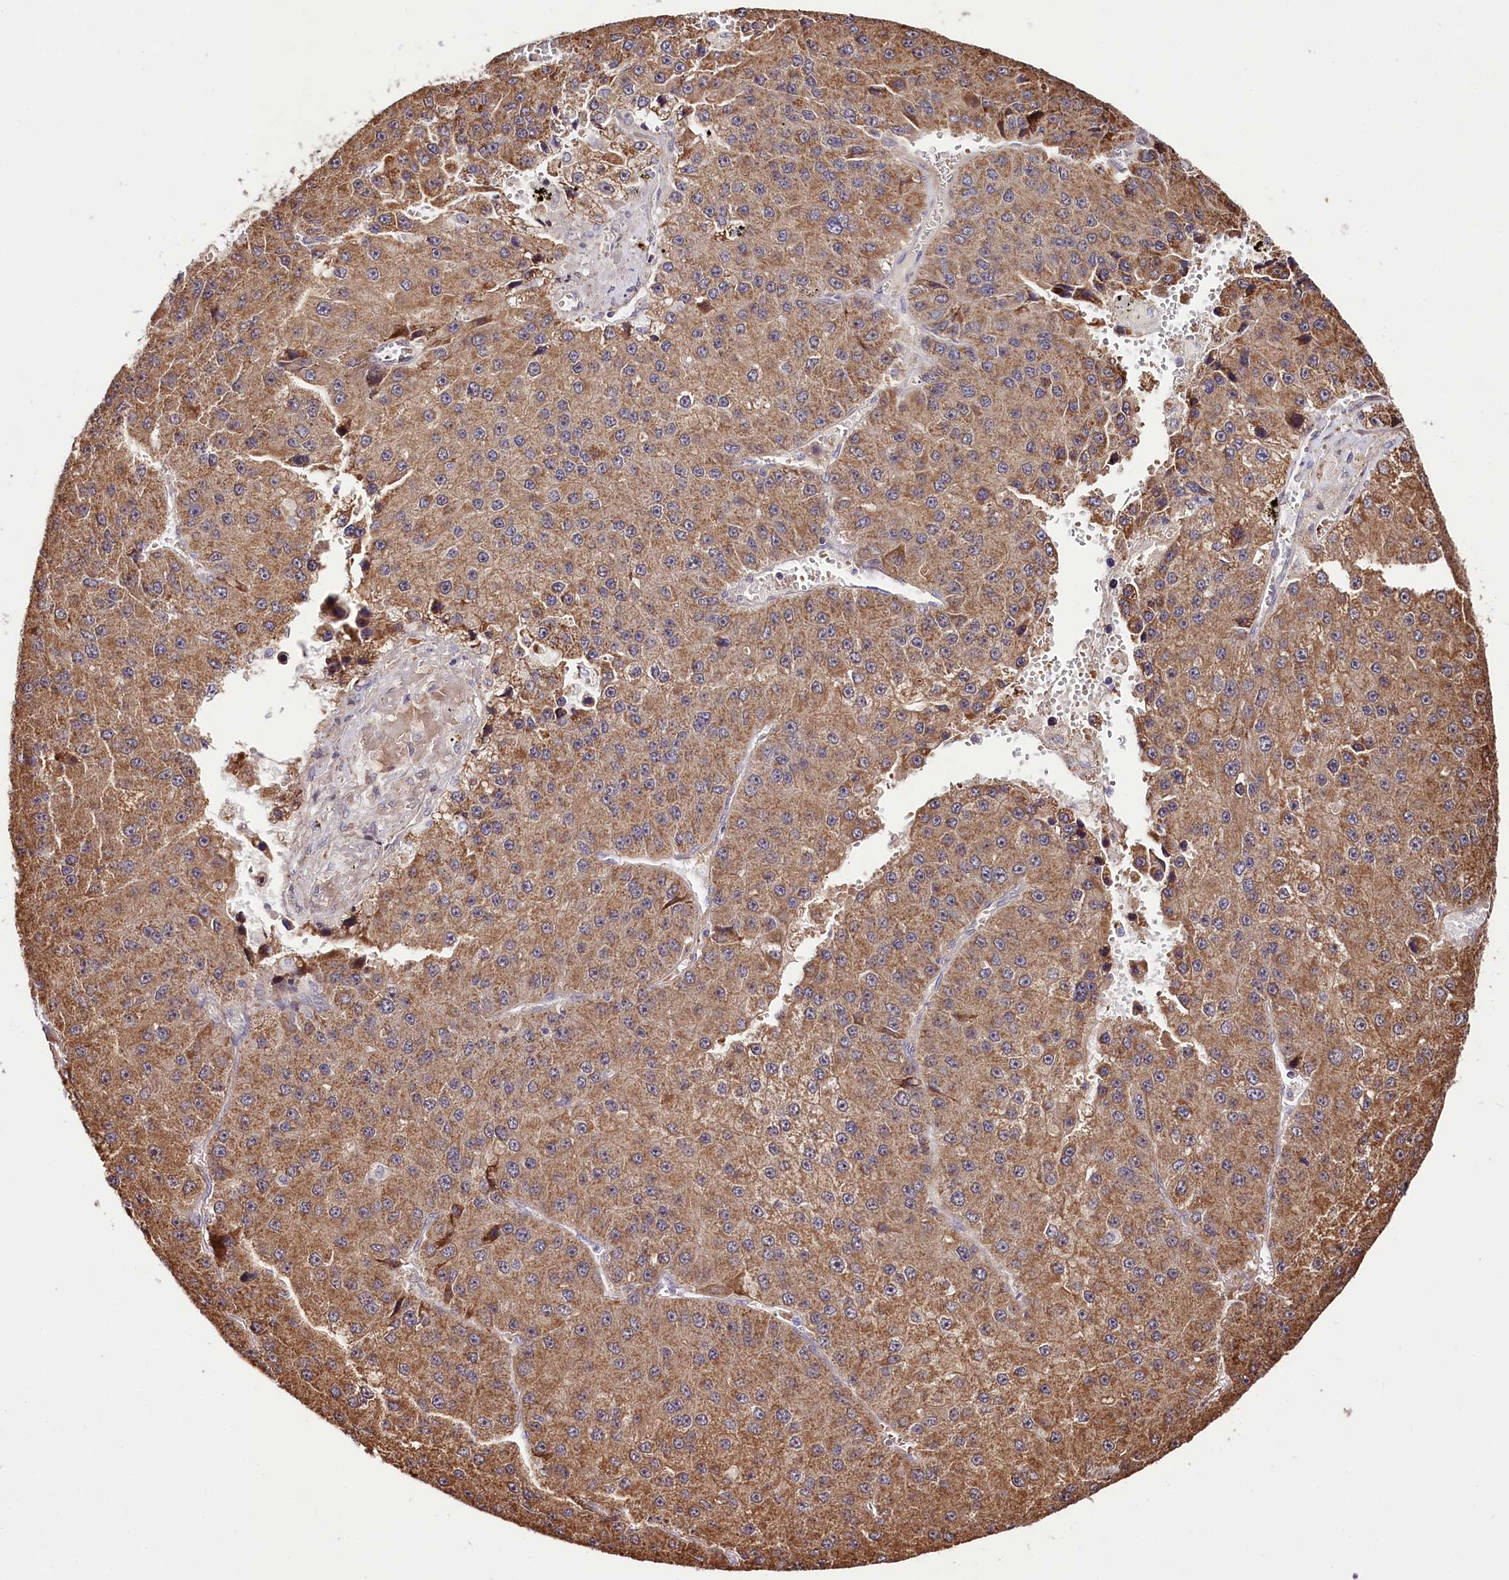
{"staining": {"intensity": "moderate", "quantity": ">75%", "location": "cytoplasmic/membranous"}, "tissue": "liver cancer", "cell_type": "Tumor cells", "image_type": "cancer", "snomed": [{"axis": "morphology", "description": "Carcinoma, Hepatocellular, NOS"}, {"axis": "topography", "description": "Liver"}], "caption": "This image exhibits hepatocellular carcinoma (liver) stained with IHC to label a protein in brown. The cytoplasmic/membranous of tumor cells show moderate positivity for the protein. Nuclei are counter-stained blue.", "gene": "ST7", "patient": {"sex": "female", "age": 73}}